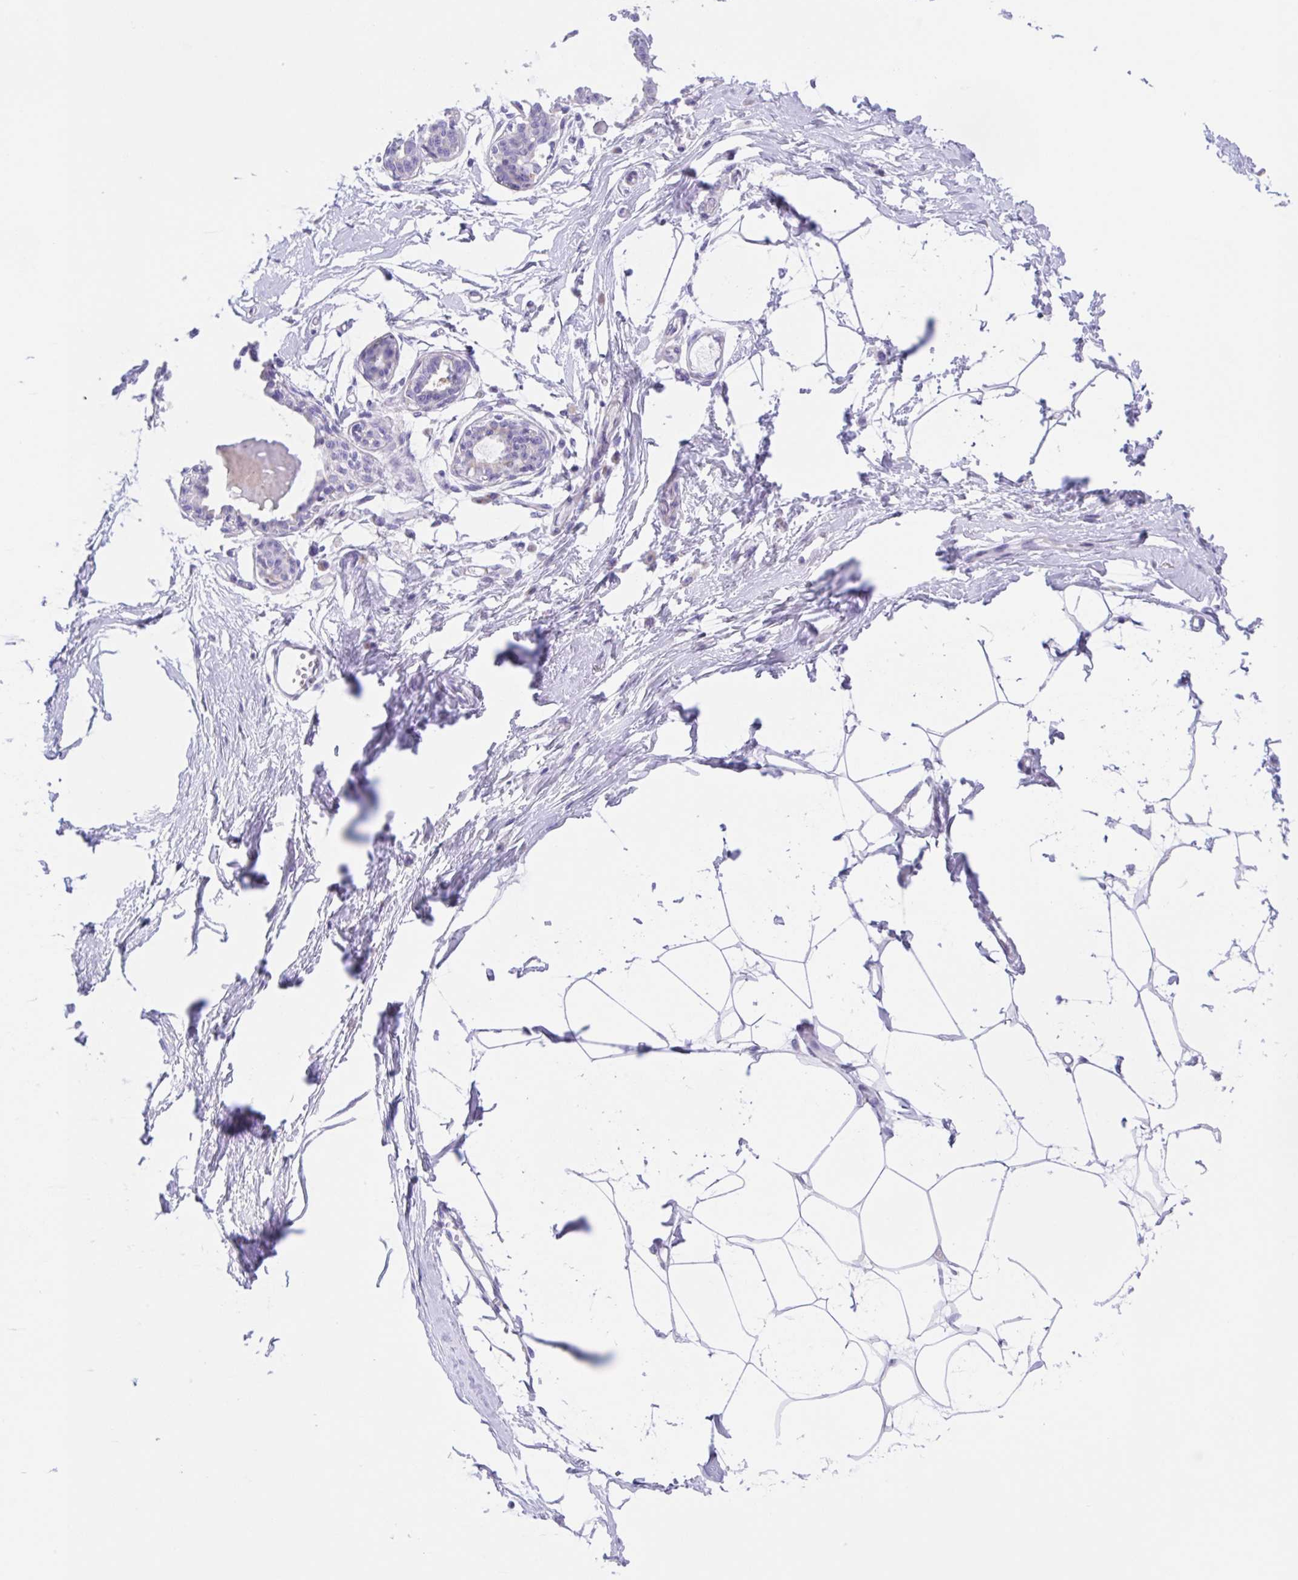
{"staining": {"intensity": "negative", "quantity": "none", "location": "none"}, "tissue": "breast", "cell_type": "Adipocytes", "image_type": "normal", "snomed": [{"axis": "morphology", "description": "Normal tissue, NOS"}, {"axis": "topography", "description": "Breast"}], "caption": "Unremarkable breast was stained to show a protein in brown. There is no significant staining in adipocytes. (Stains: DAB immunohistochemistry with hematoxylin counter stain, Microscopy: brightfield microscopy at high magnification).", "gene": "SCG3", "patient": {"sex": "female", "age": 45}}